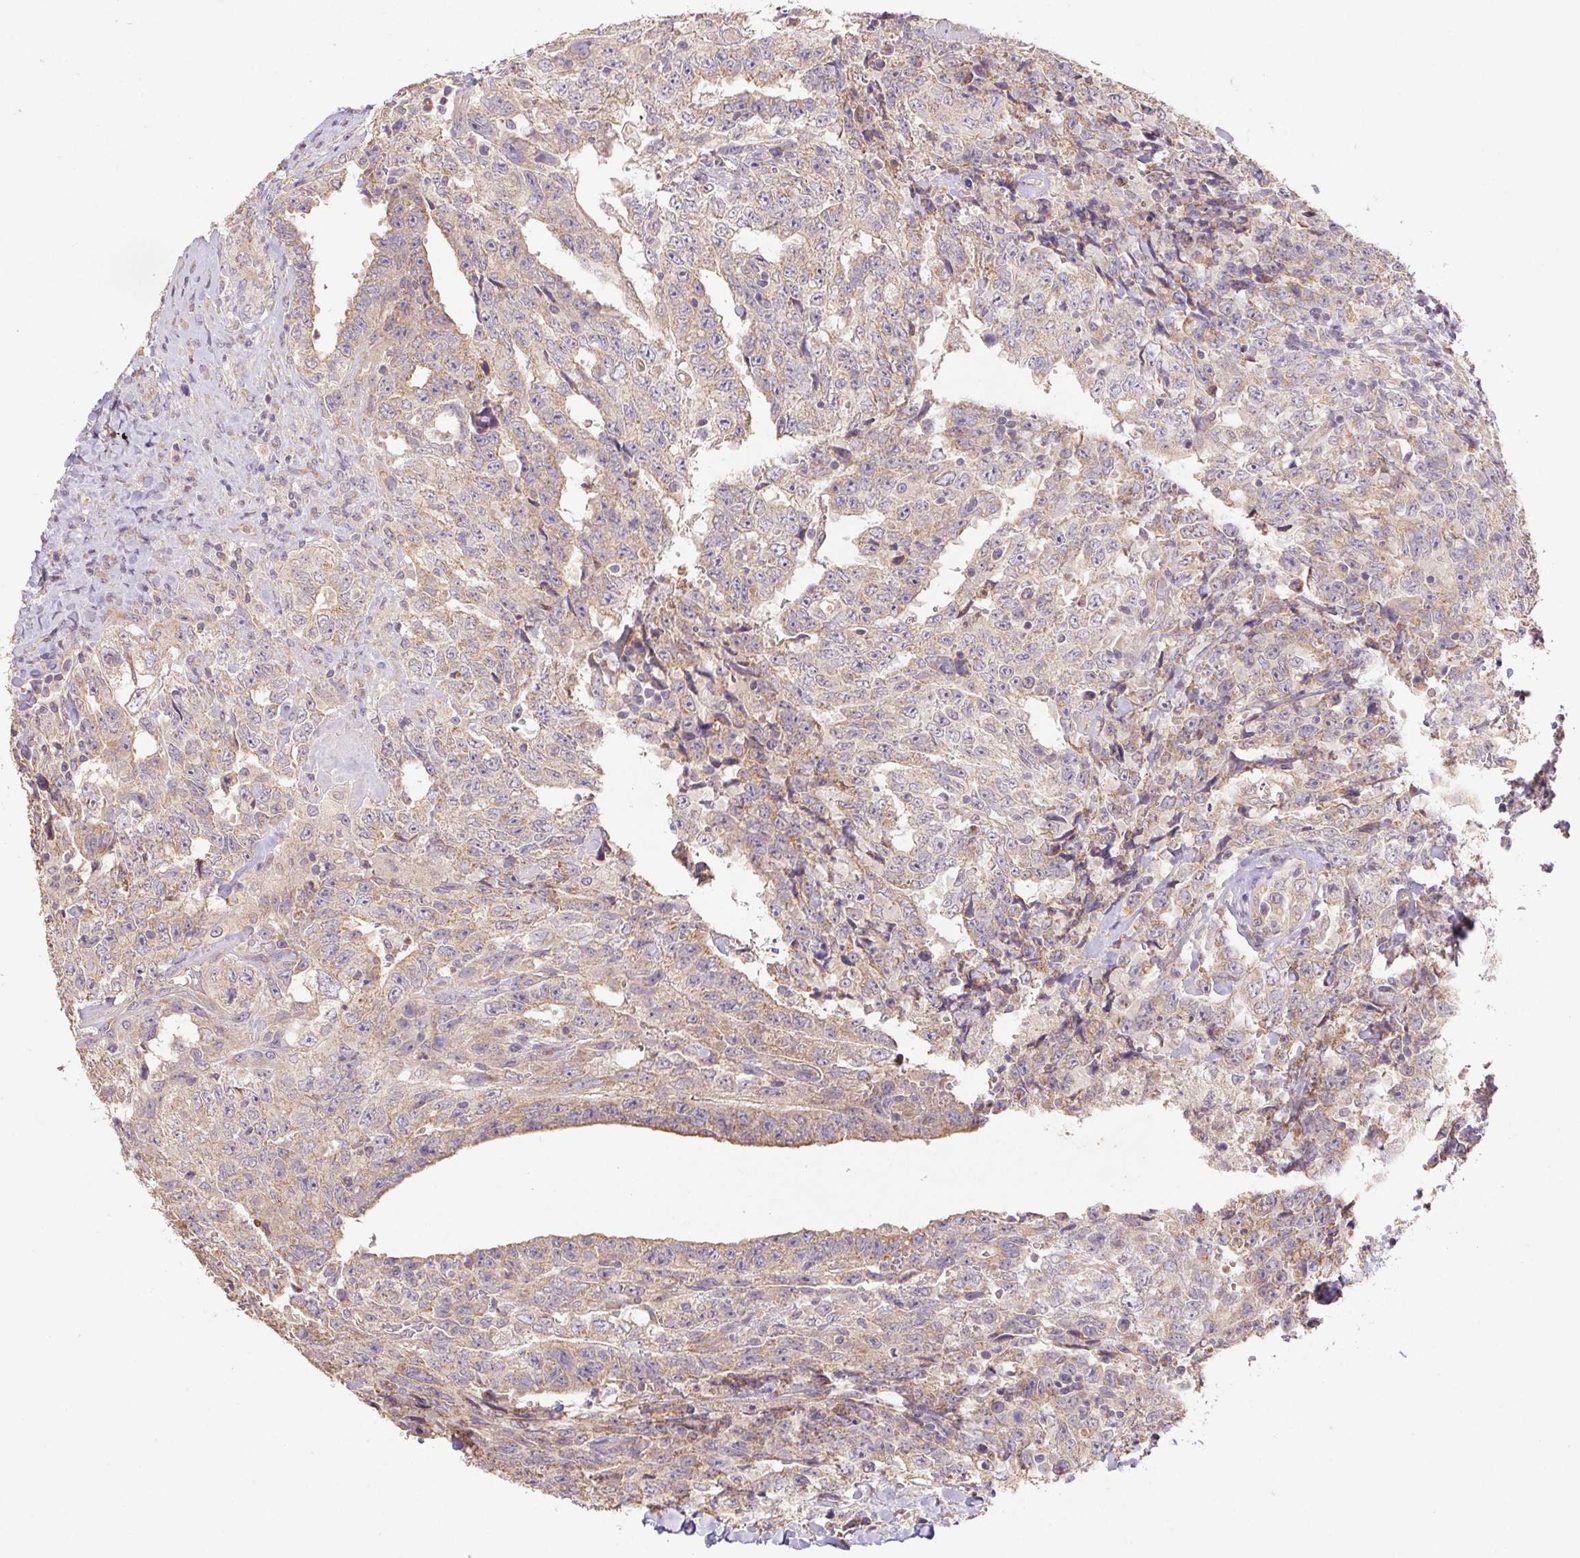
{"staining": {"intensity": "weak", "quantity": ">75%", "location": "cytoplasmic/membranous"}, "tissue": "testis cancer", "cell_type": "Tumor cells", "image_type": "cancer", "snomed": [{"axis": "morphology", "description": "Carcinoma, Embryonal, NOS"}, {"axis": "topography", "description": "Testis"}], "caption": "Weak cytoplasmic/membranous expression is present in about >75% of tumor cells in testis embryonal carcinoma. The protein of interest is shown in brown color, while the nuclei are stained blue.", "gene": "RAB11A", "patient": {"sex": "male", "age": 24}}